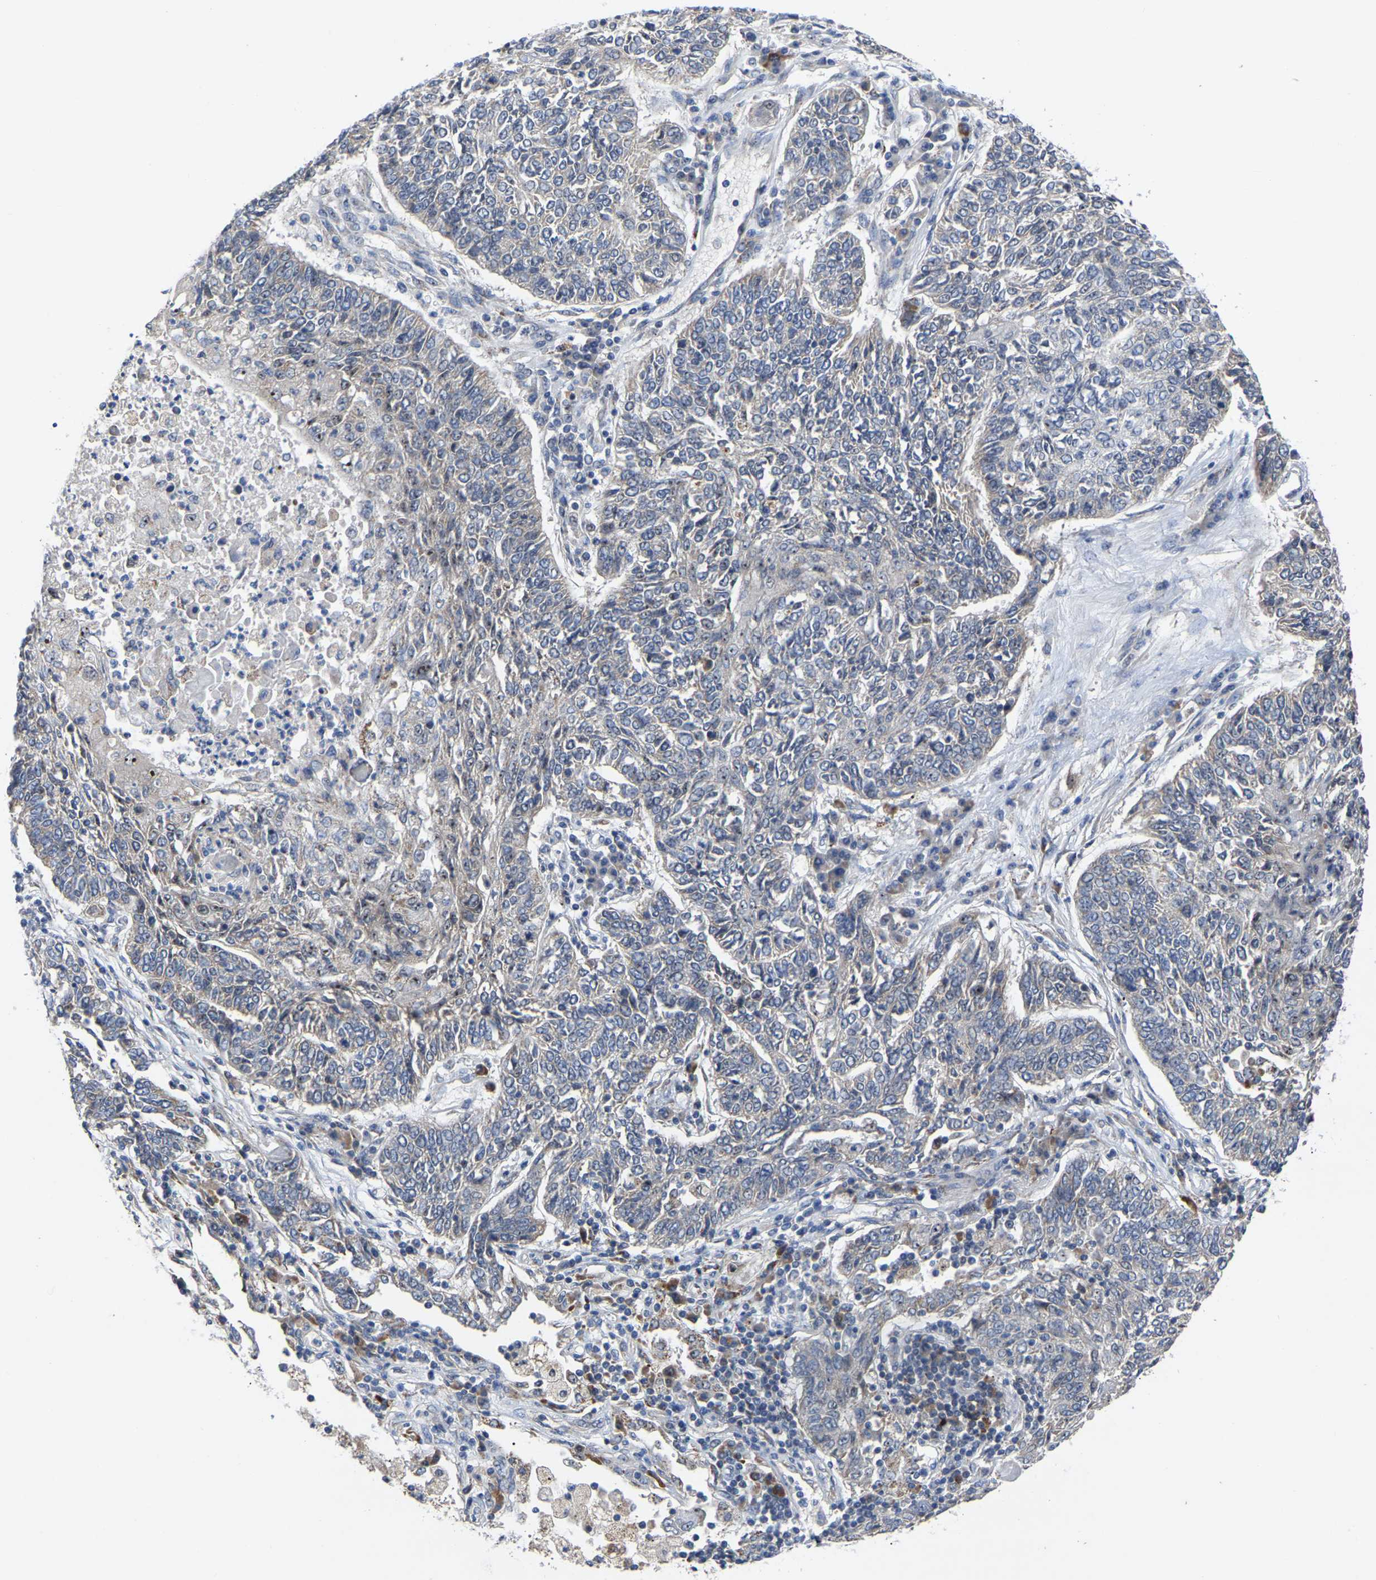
{"staining": {"intensity": "negative", "quantity": "none", "location": "none"}, "tissue": "lung cancer", "cell_type": "Tumor cells", "image_type": "cancer", "snomed": [{"axis": "morphology", "description": "Normal tissue, NOS"}, {"axis": "morphology", "description": "Squamous cell carcinoma, NOS"}, {"axis": "topography", "description": "Cartilage tissue"}, {"axis": "topography", "description": "Bronchus"}, {"axis": "topography", "description": "Lung"}], "caption": "High magnification brightfield microscopy of lung squamous cell carcinoma stained with DAB (3,3'-diaminobenzidine) (brown) and counterstained with hematoxylin (blue): tumor cells show no significant positivity.", "gene": "NOP53", "patient": {"sex": "female", "age": 49}}